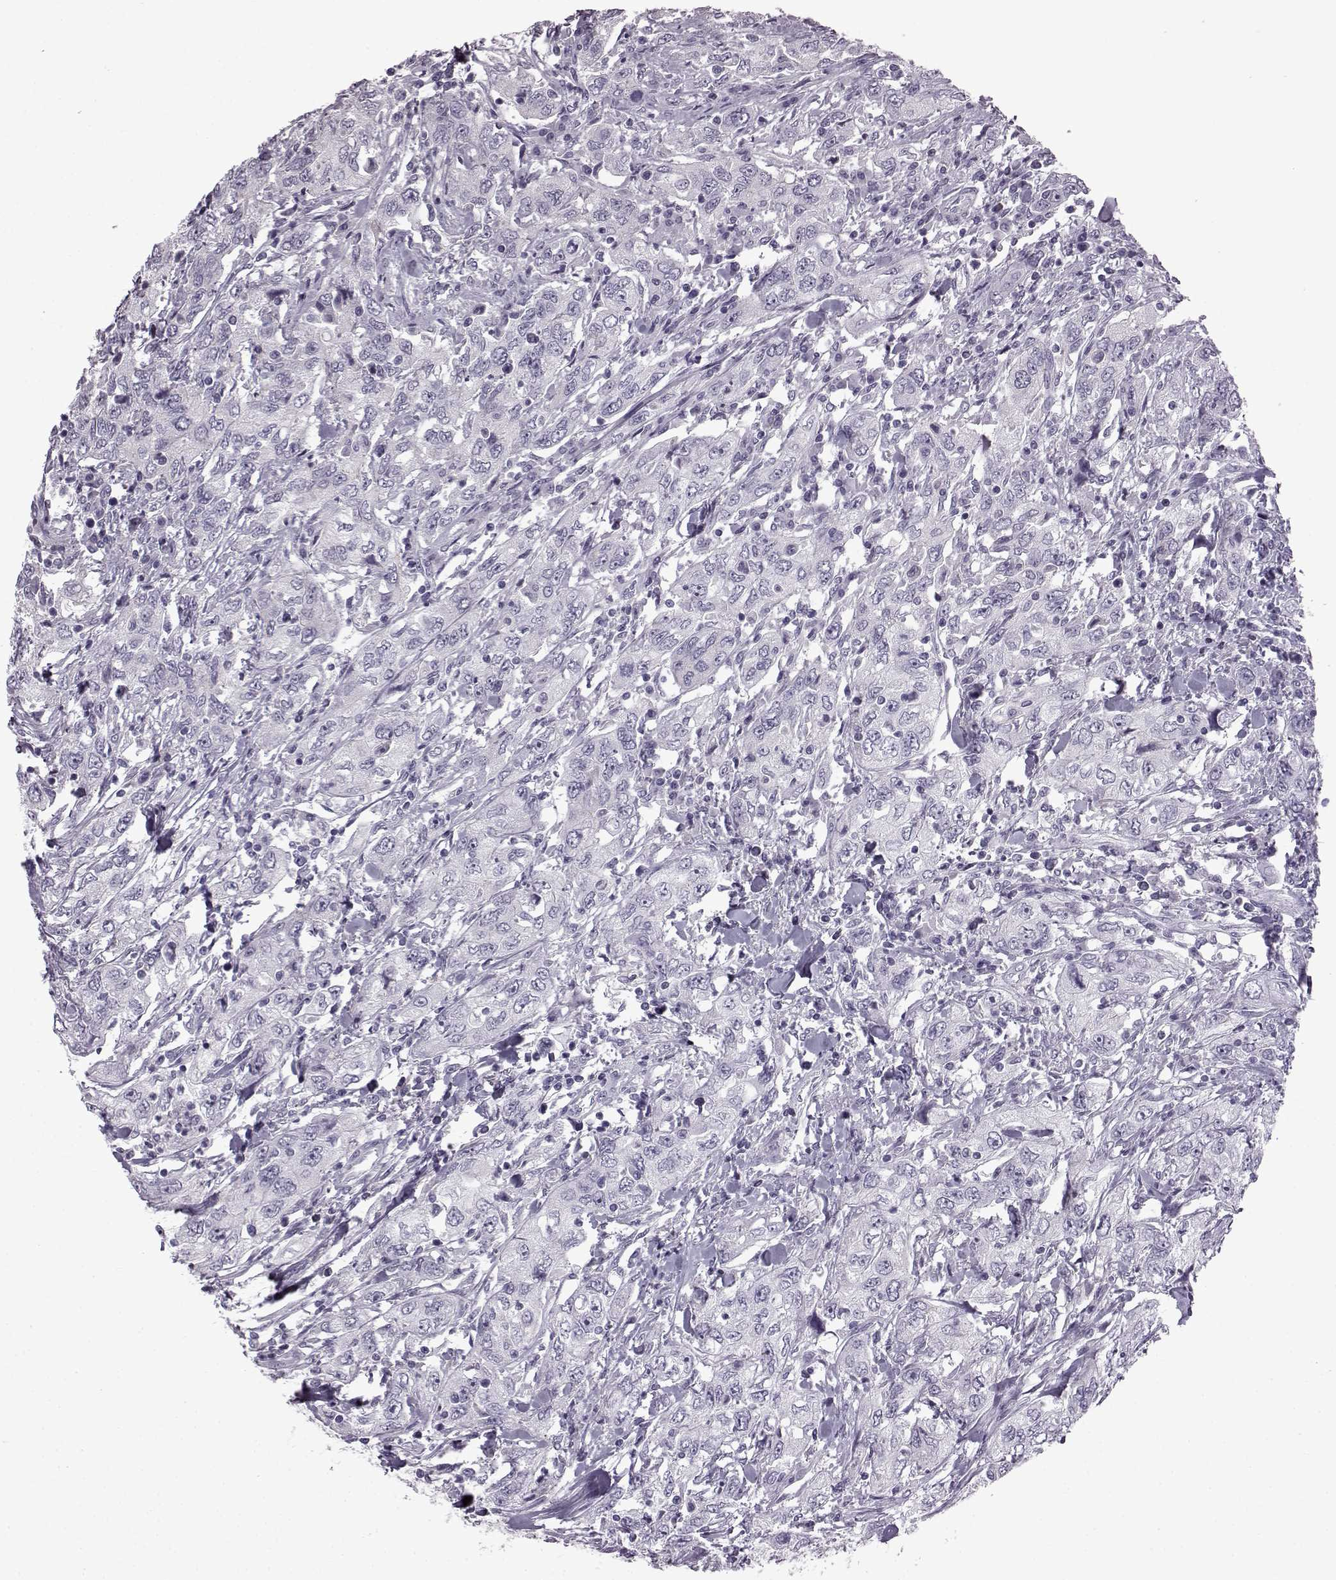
{"staining": {"intensity": "negative", "quantity": "none", "location": "none"}, "tissue": "urothelial cancer", "cell_type": "Tumor cells", "image_type": "cancer", "snomed": [{"axis": "morphology", "description": "Urothelial carcinoma, High grade"}, {"axis": "topography", "description": "Urinary bladder"}], "caption": "A high-resolution photomicrograph shows IHC staining of urothelial cancer, which shows no significant expression in tumor cells.", "gene": "SLC28A2", "patient": {"sex": "male", "age": 76}}